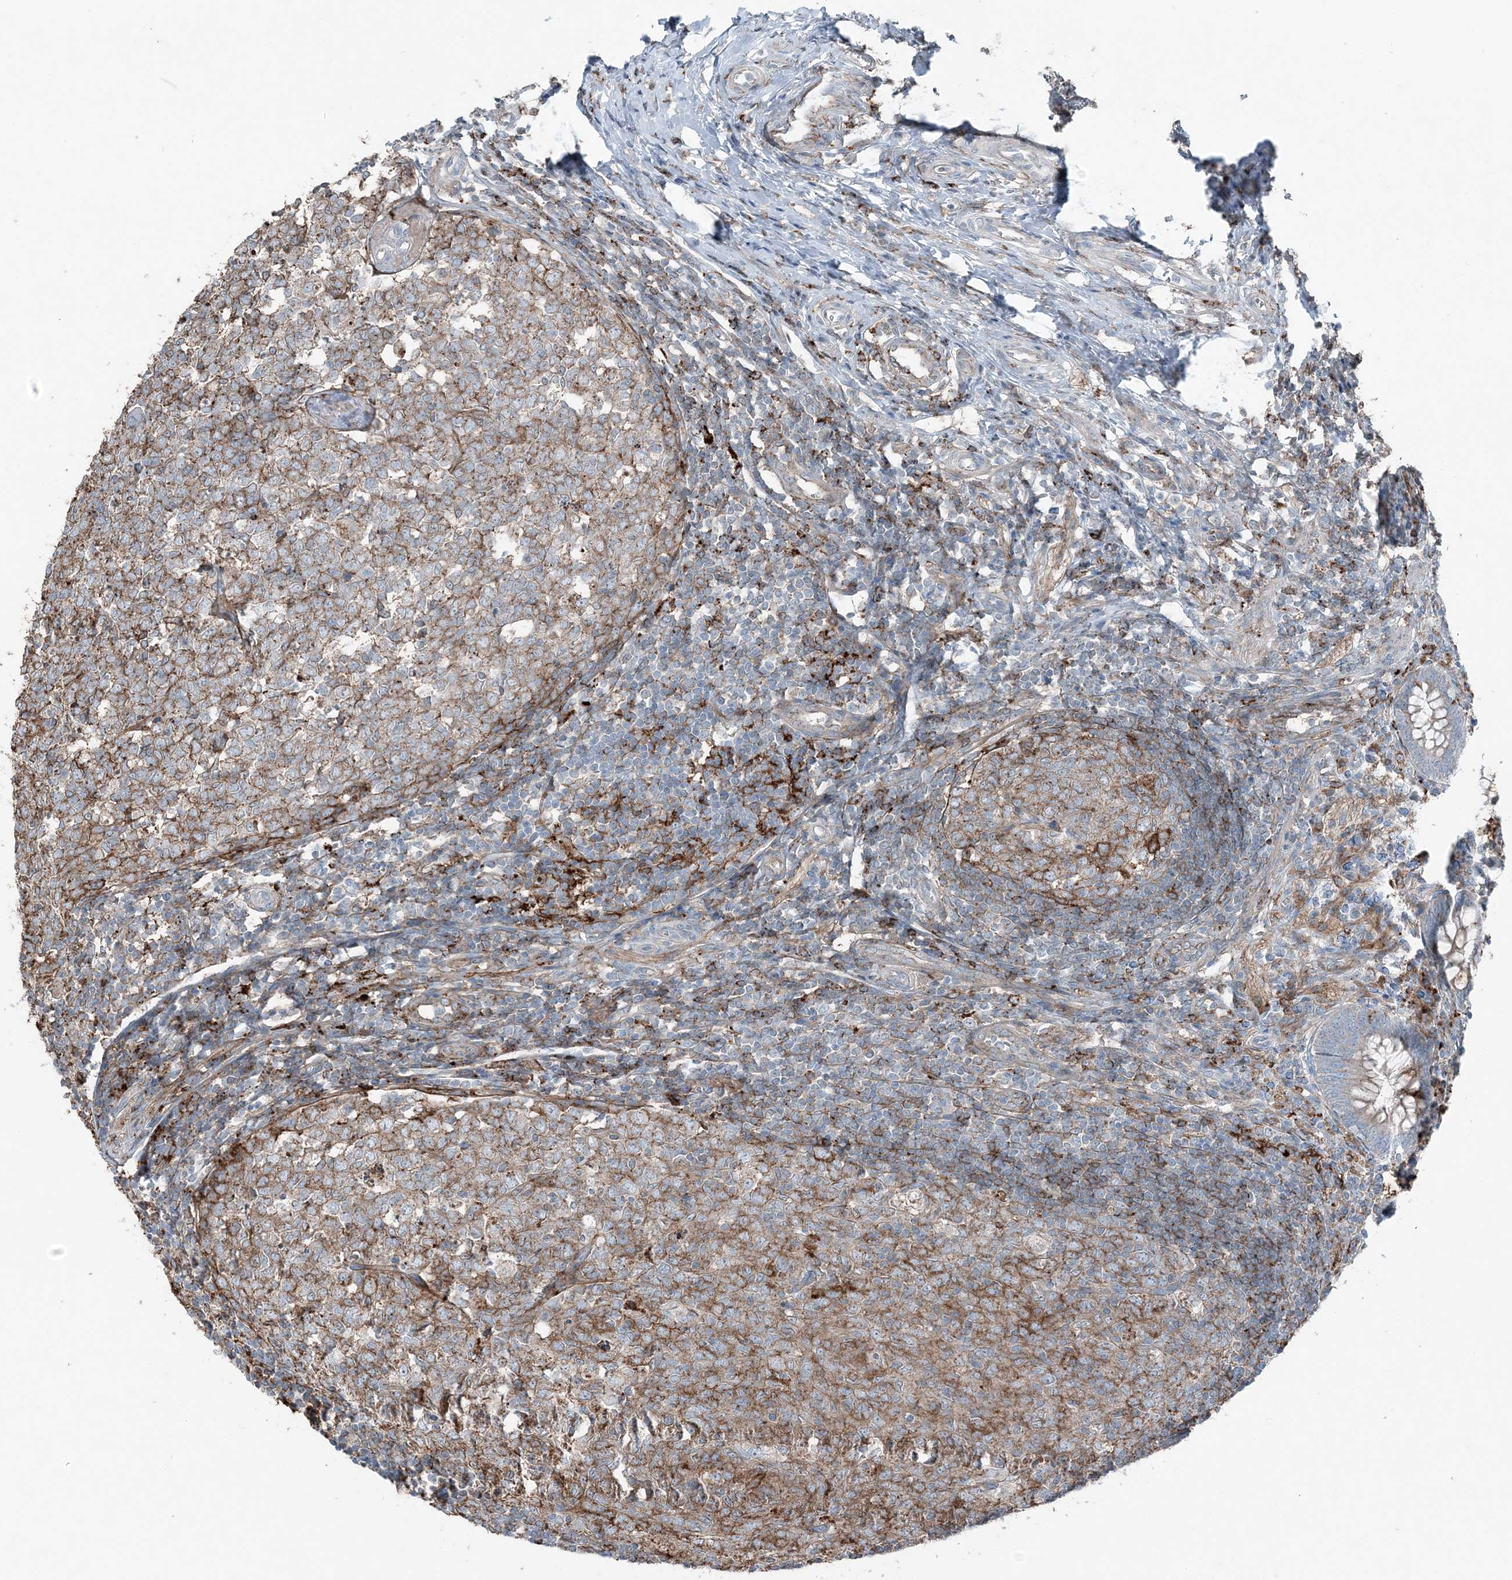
{"staining": {"intensity": "strong", "quantity": "<25%", "location": "cytoplasmic/membranous"}, "tissue": "appendix", "cell_type": "Glandular cells", "image_type": "normal", "snomed": [{"axis": "morphology", "description": "Normal tissue, NOS"}, {"axis": "topography", "description": "Appendix"}], "caption": "Immunohistochemistry histopathology image of unremarkable human appendix stained for a protein (brown), which reveals medium levels of strong cytoplasmic/membranous positivity in about <25% of glandular cells.", "gene": "KY", "patient": {"sex": "male", "age": 14}}